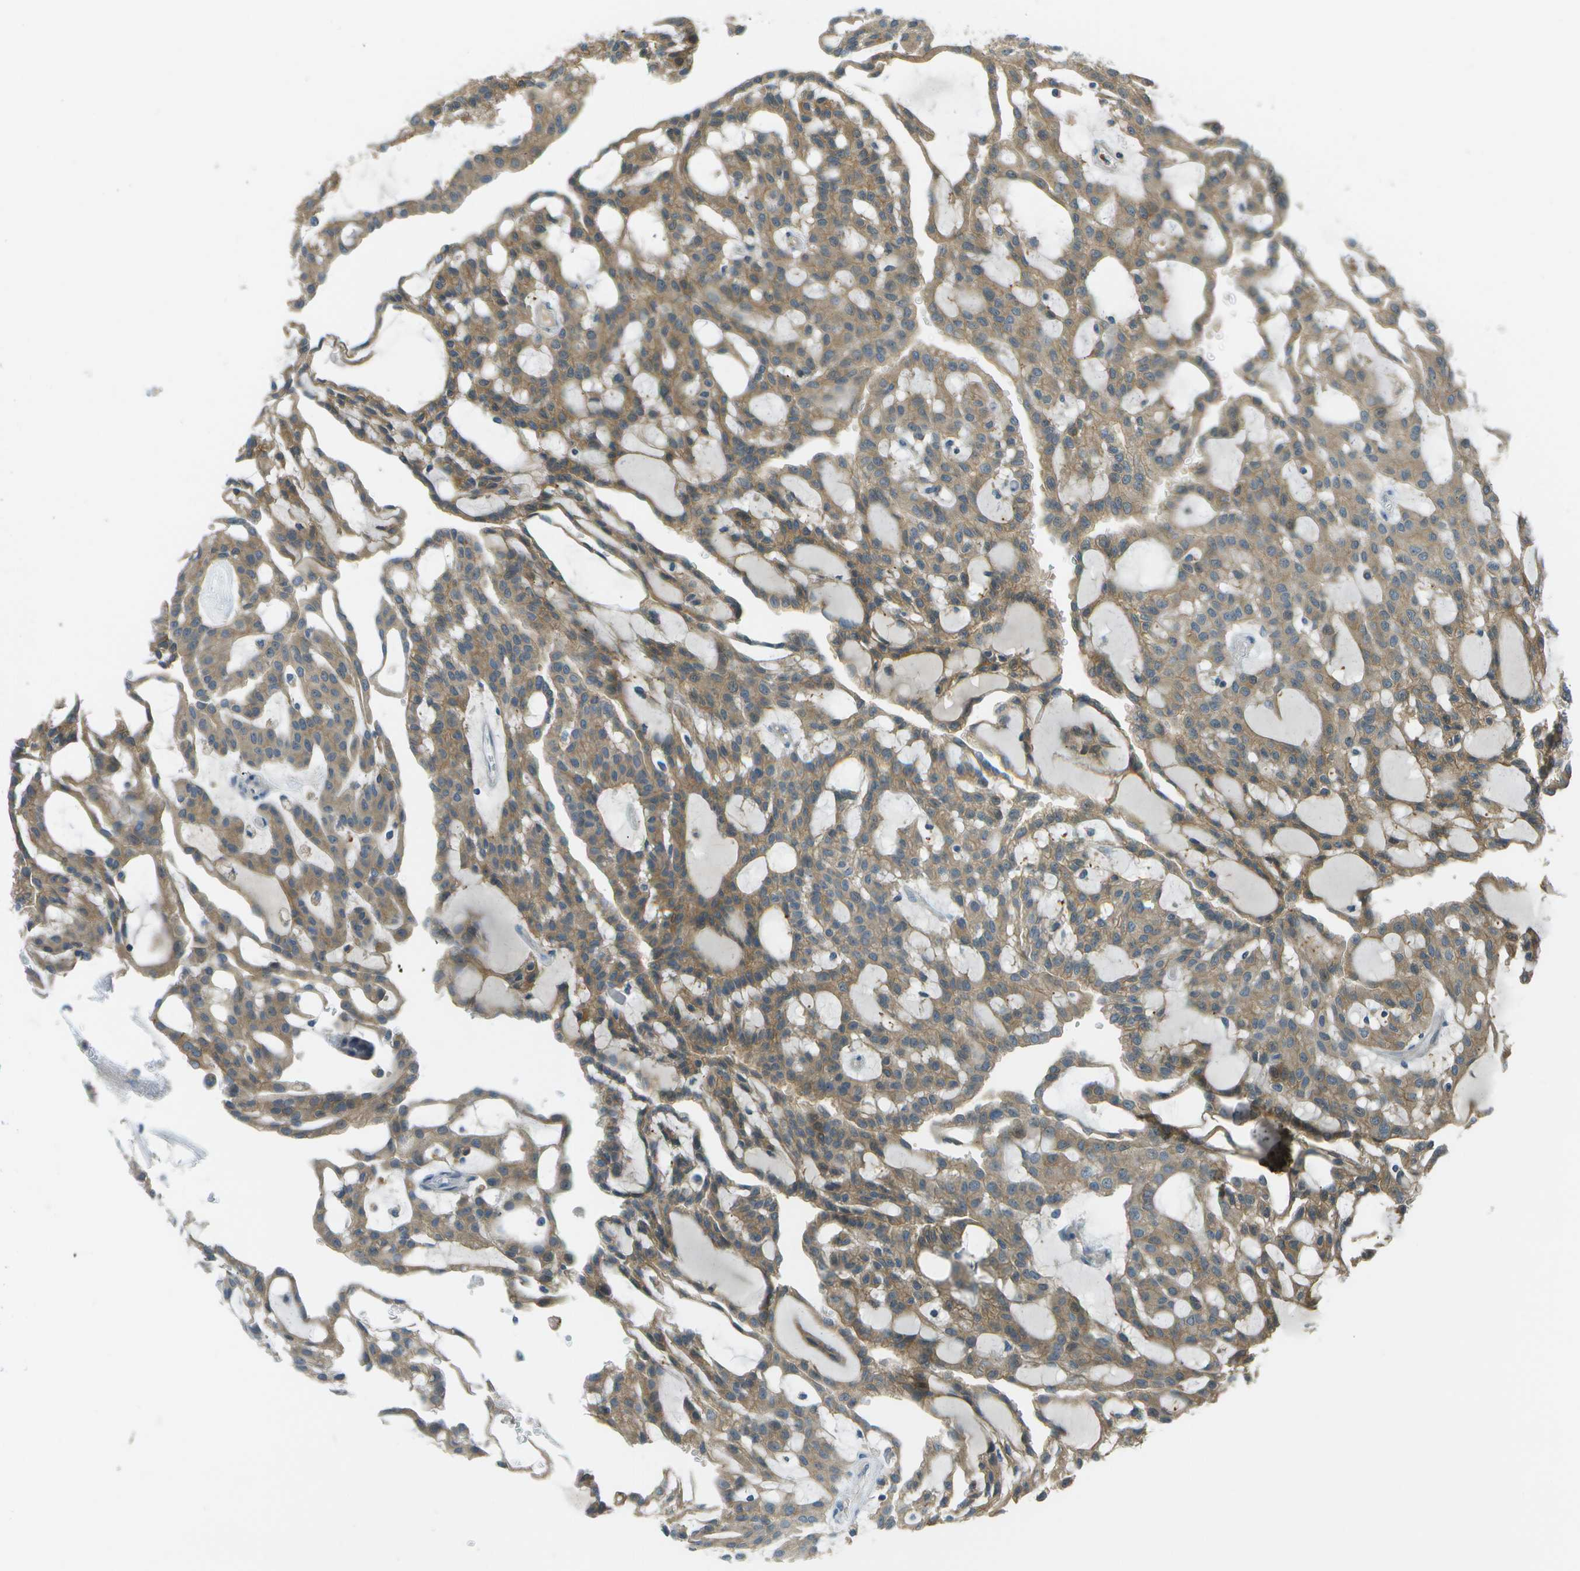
{"staining": {"intensity": "moderate", "quantity": ">75%", "location": "cytoplasmic/membranous"}, "tissue": "renal cancer", "cell_type": "Tumor cells", "image_type": "cancer", "snomed": [{"axis": "morphology", "description": "Adenocarcinoma, NOS"}, {"axis": "topography", "description": "Kidney"}], "caption": "Immunohistochemical staining of human renal adenocarcinoma demonstrates medium levels of moderate cytoplasmic/membranous positivity in approximately >75% of tumor cells.", "gene": "LRRC66", "patient": {"sex": "male", "age": 63}}